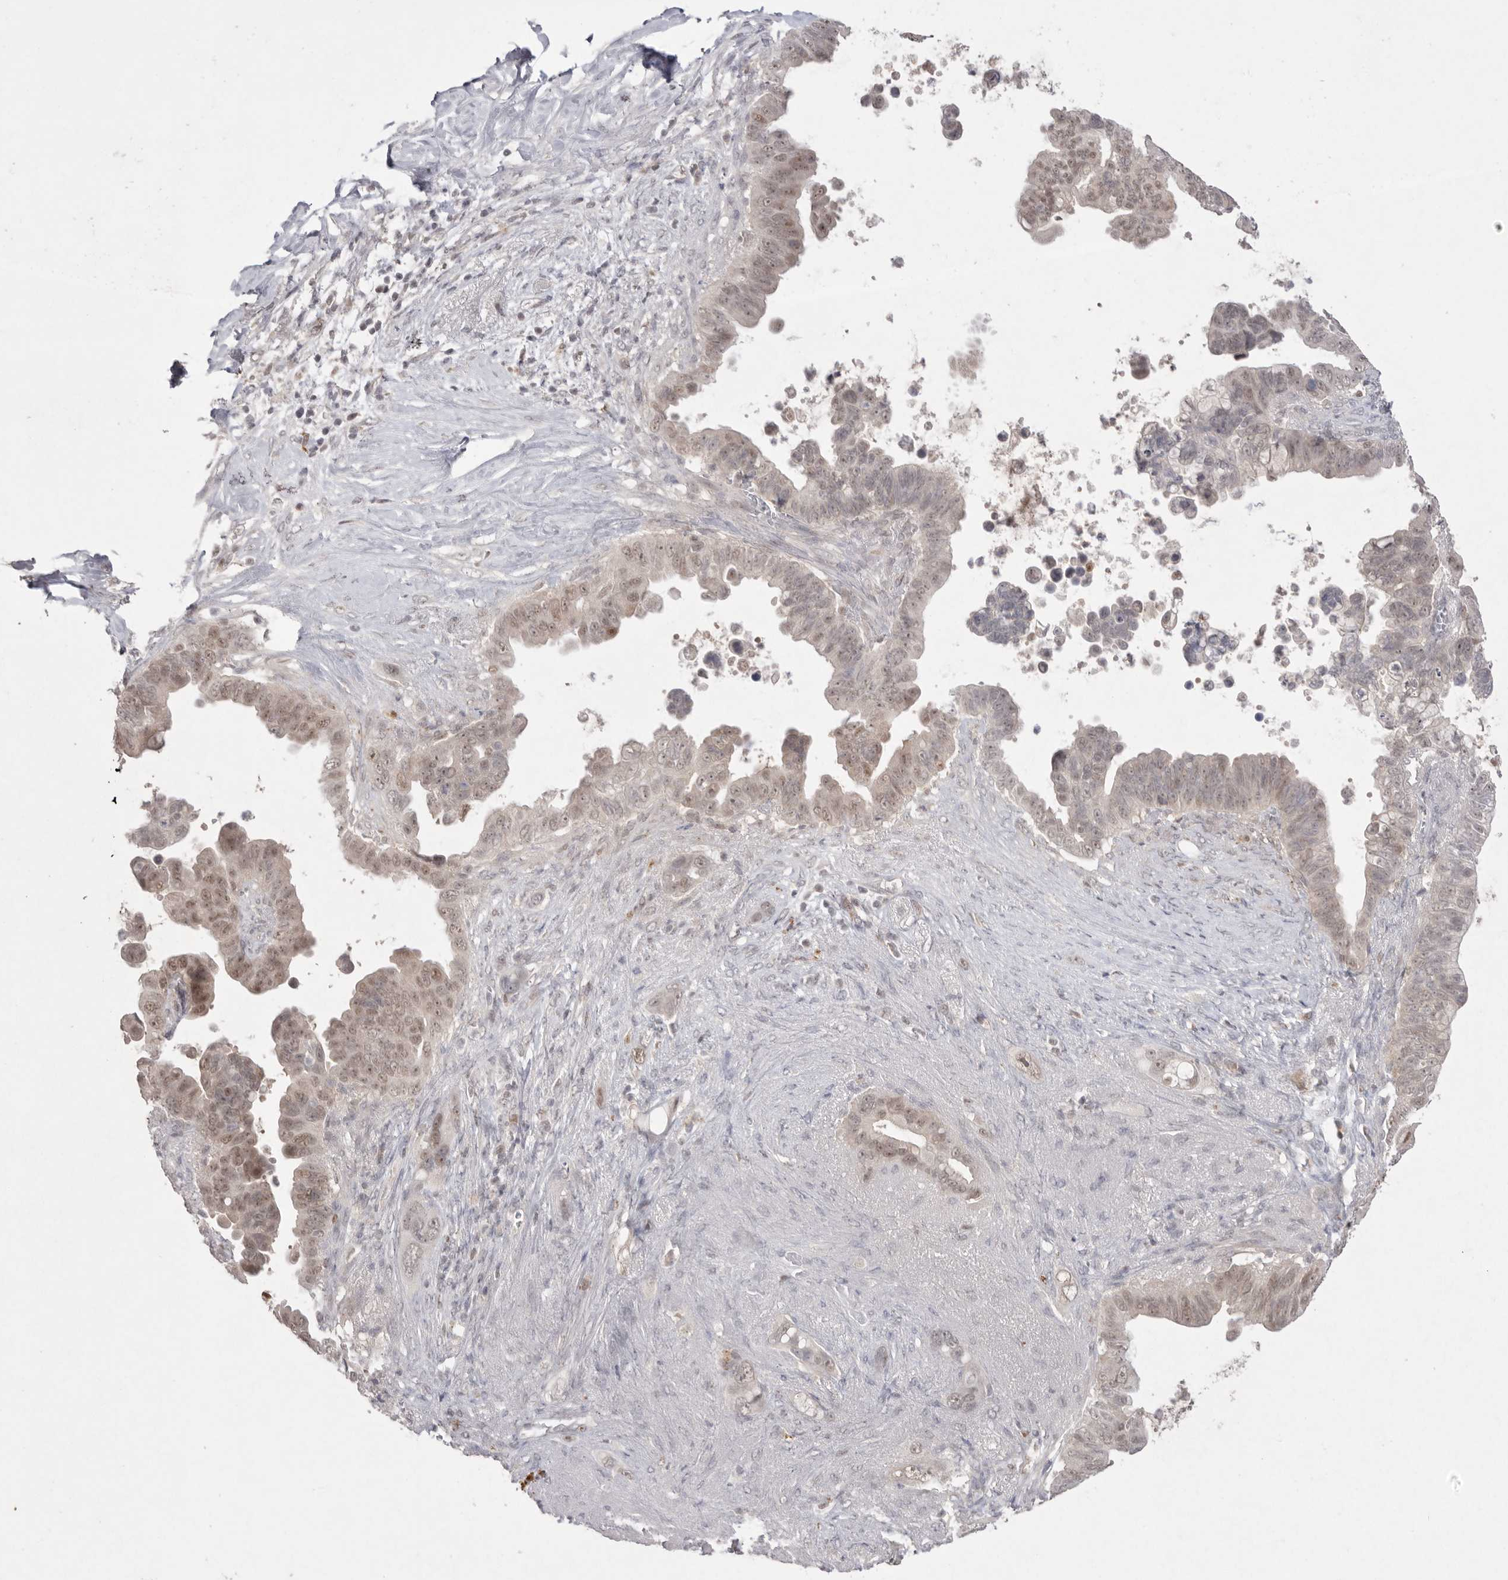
{"staining": {"intensity": "weak", "quantity": ">75%", "location": "cytoplasmic/membranous,nuclear"}, "tissue": "pancreatic cancer", "cell_type": "Tumor cells", "image_type": "cancer", "snomed": [{"axis": "morphology", "description": "Adenocarcinoma, NOS"}, {"axis": "topography", "description": "Pancreas"}], "caption": "Brown immunohistochemical staining in pancreatic adenocarcinoma demonstrates weak cytoplasmic/membranous and nuclear expression in approximately >75% of tumor cells.", "gene": "HUS1", "patient": {"sex": "female", "age": 72}}